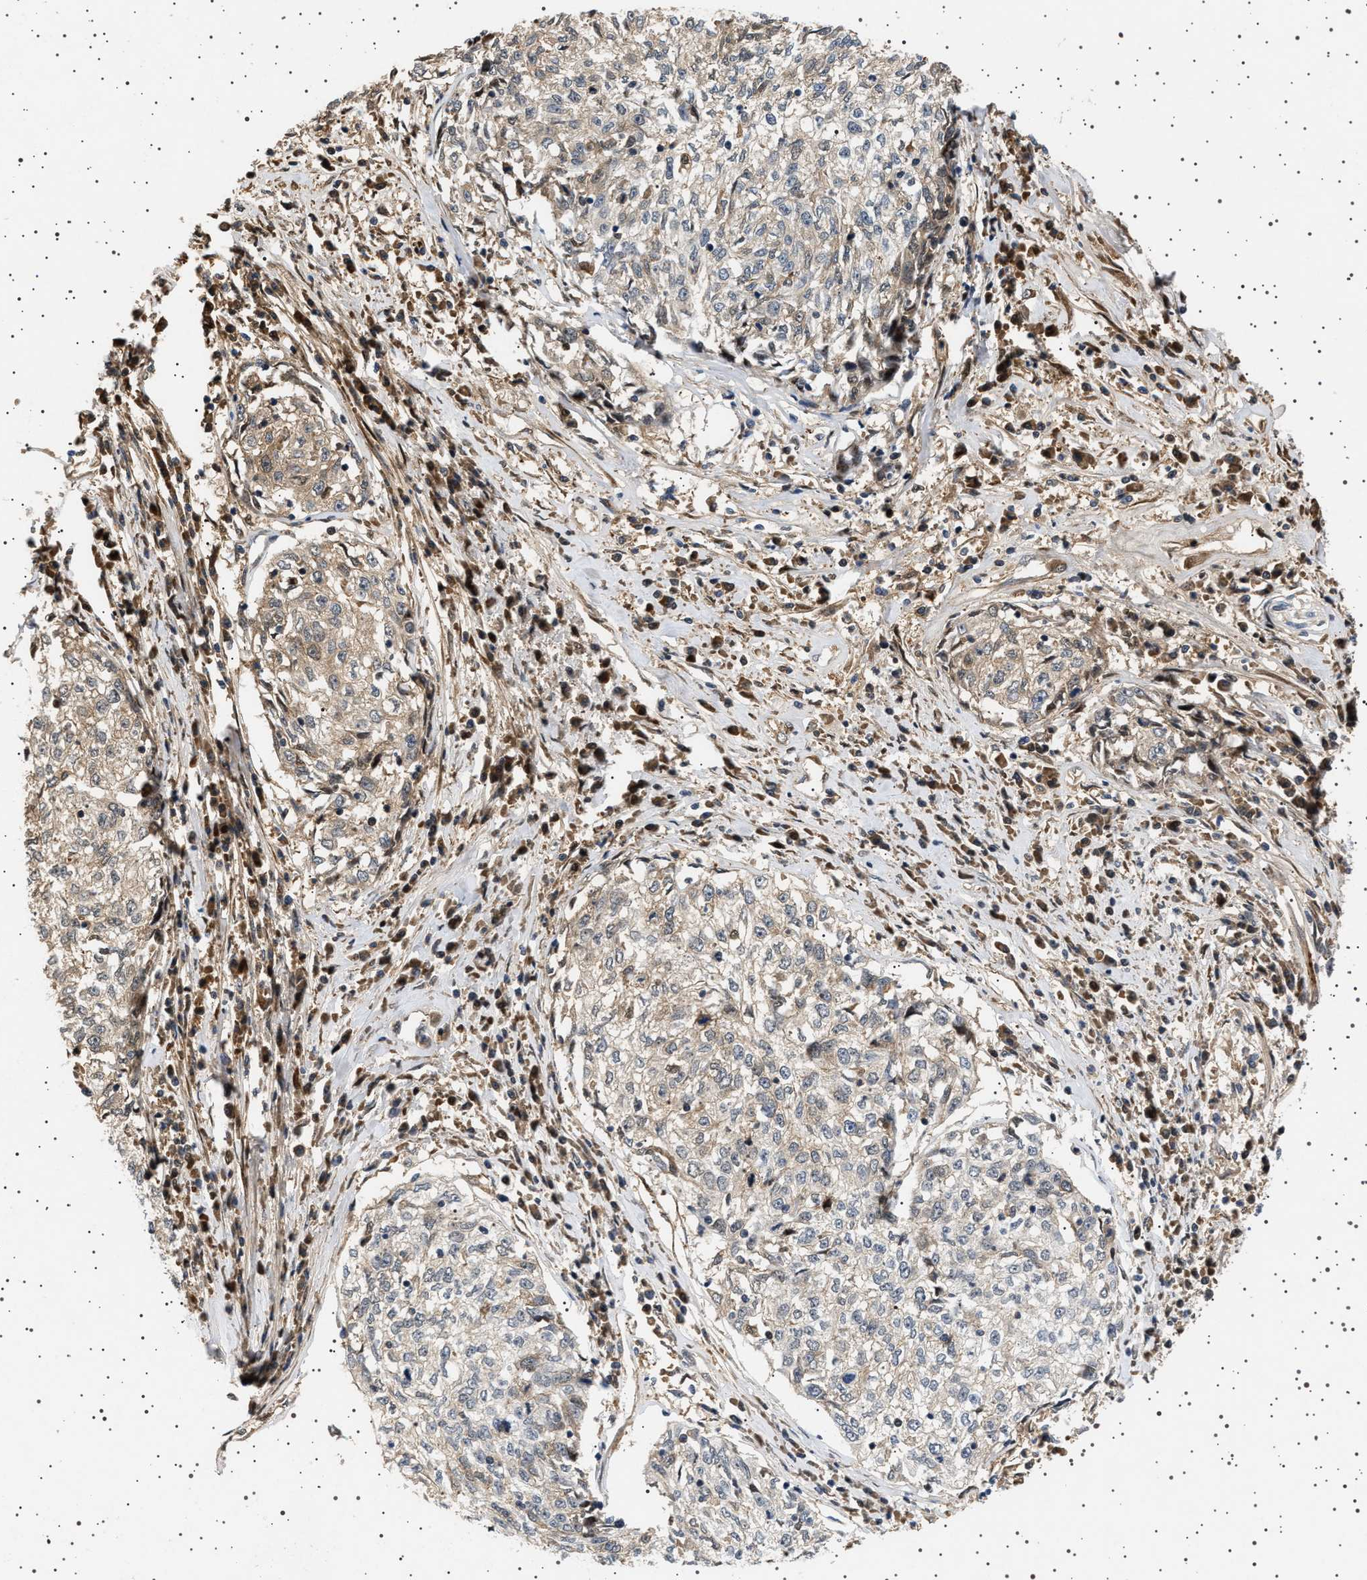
{"staining": {"intensity": "weak", "quantity": "<25%", "location": "cytoplasmic/membranous"}, "tissue": "cervical cancer", "cell_type": "Tumor cells", "image_type": "cancer", "snomed": [{"axis": "morphology", "description": "Squamous cell carcinoma, NOS"}, {"axis": "topography", "description": "Cervix"}], "caption": "This histopathology image is of cervical squamous cell carcinoma stained with immunohistochemistry (IHC) to label a protein in brown with the nuclei are counter-stained blue. There is no expression in tumor cells.", "gene": "FICD", "patient": {"sex": "female", "age": 57}}